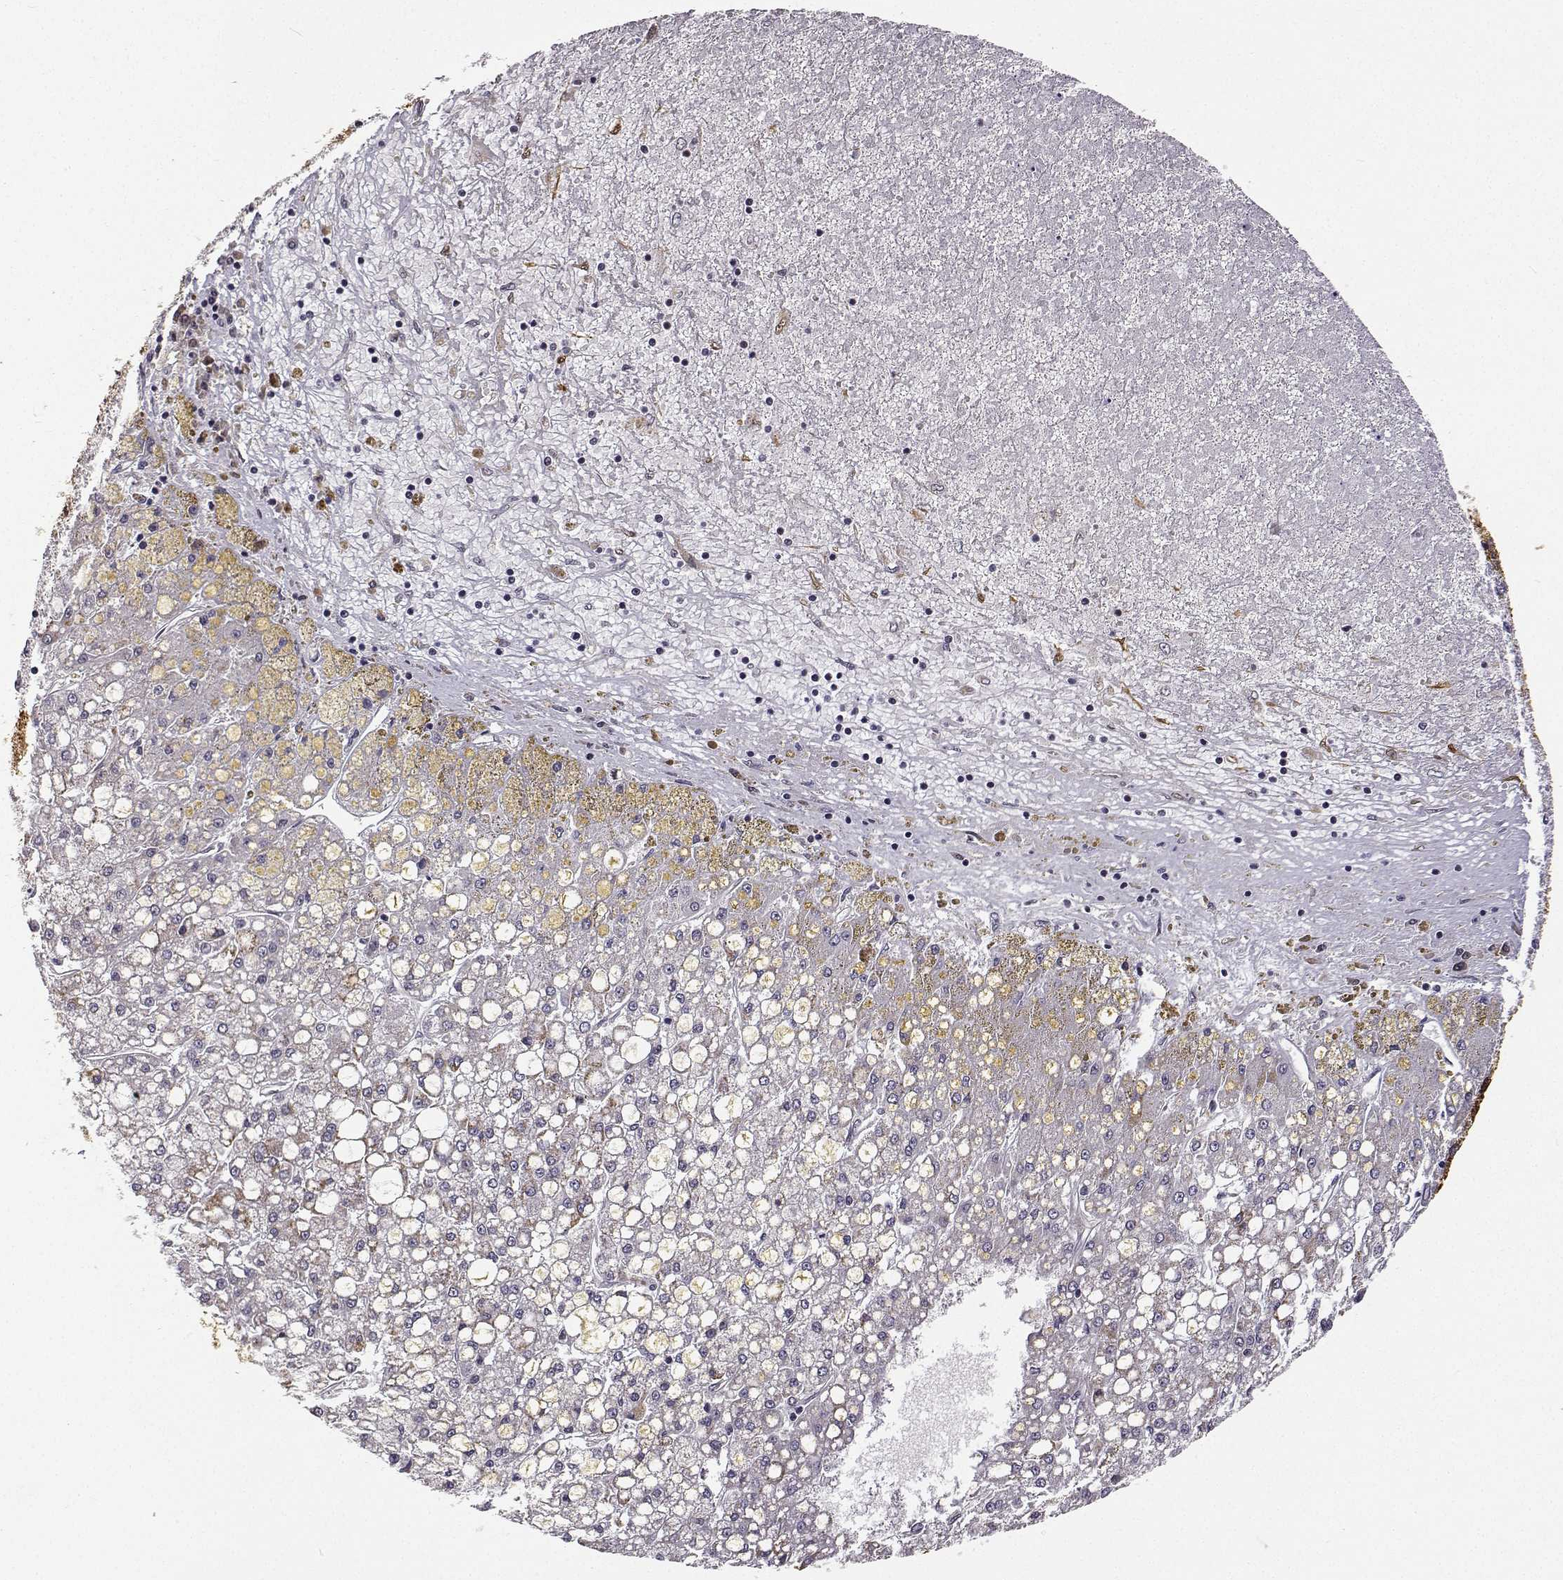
{"staining": {"intensity": "moderate", "quantity": "25%-75%", "location": "cytoplasmic/membranous"}, "tissue": "liver cancer", "cell_type": "Tumor cells", "image_type": "cancer", "snomed": [{"axis": "morphology", "description": "Carcinoma, Hepatocellular, NOS"}, {"axis": "topography", "description": "Liver"}], "caption": "High-power microscopy captured an IHC photomicrograph of liver cancer (hepatocellular carcinoma), revealing moderate cytoplasmic/membranous expression in approximately 25%-75% of tumor cells.", "gene": "PHGDH", "patient": {"sex": "male", "age": 67}}